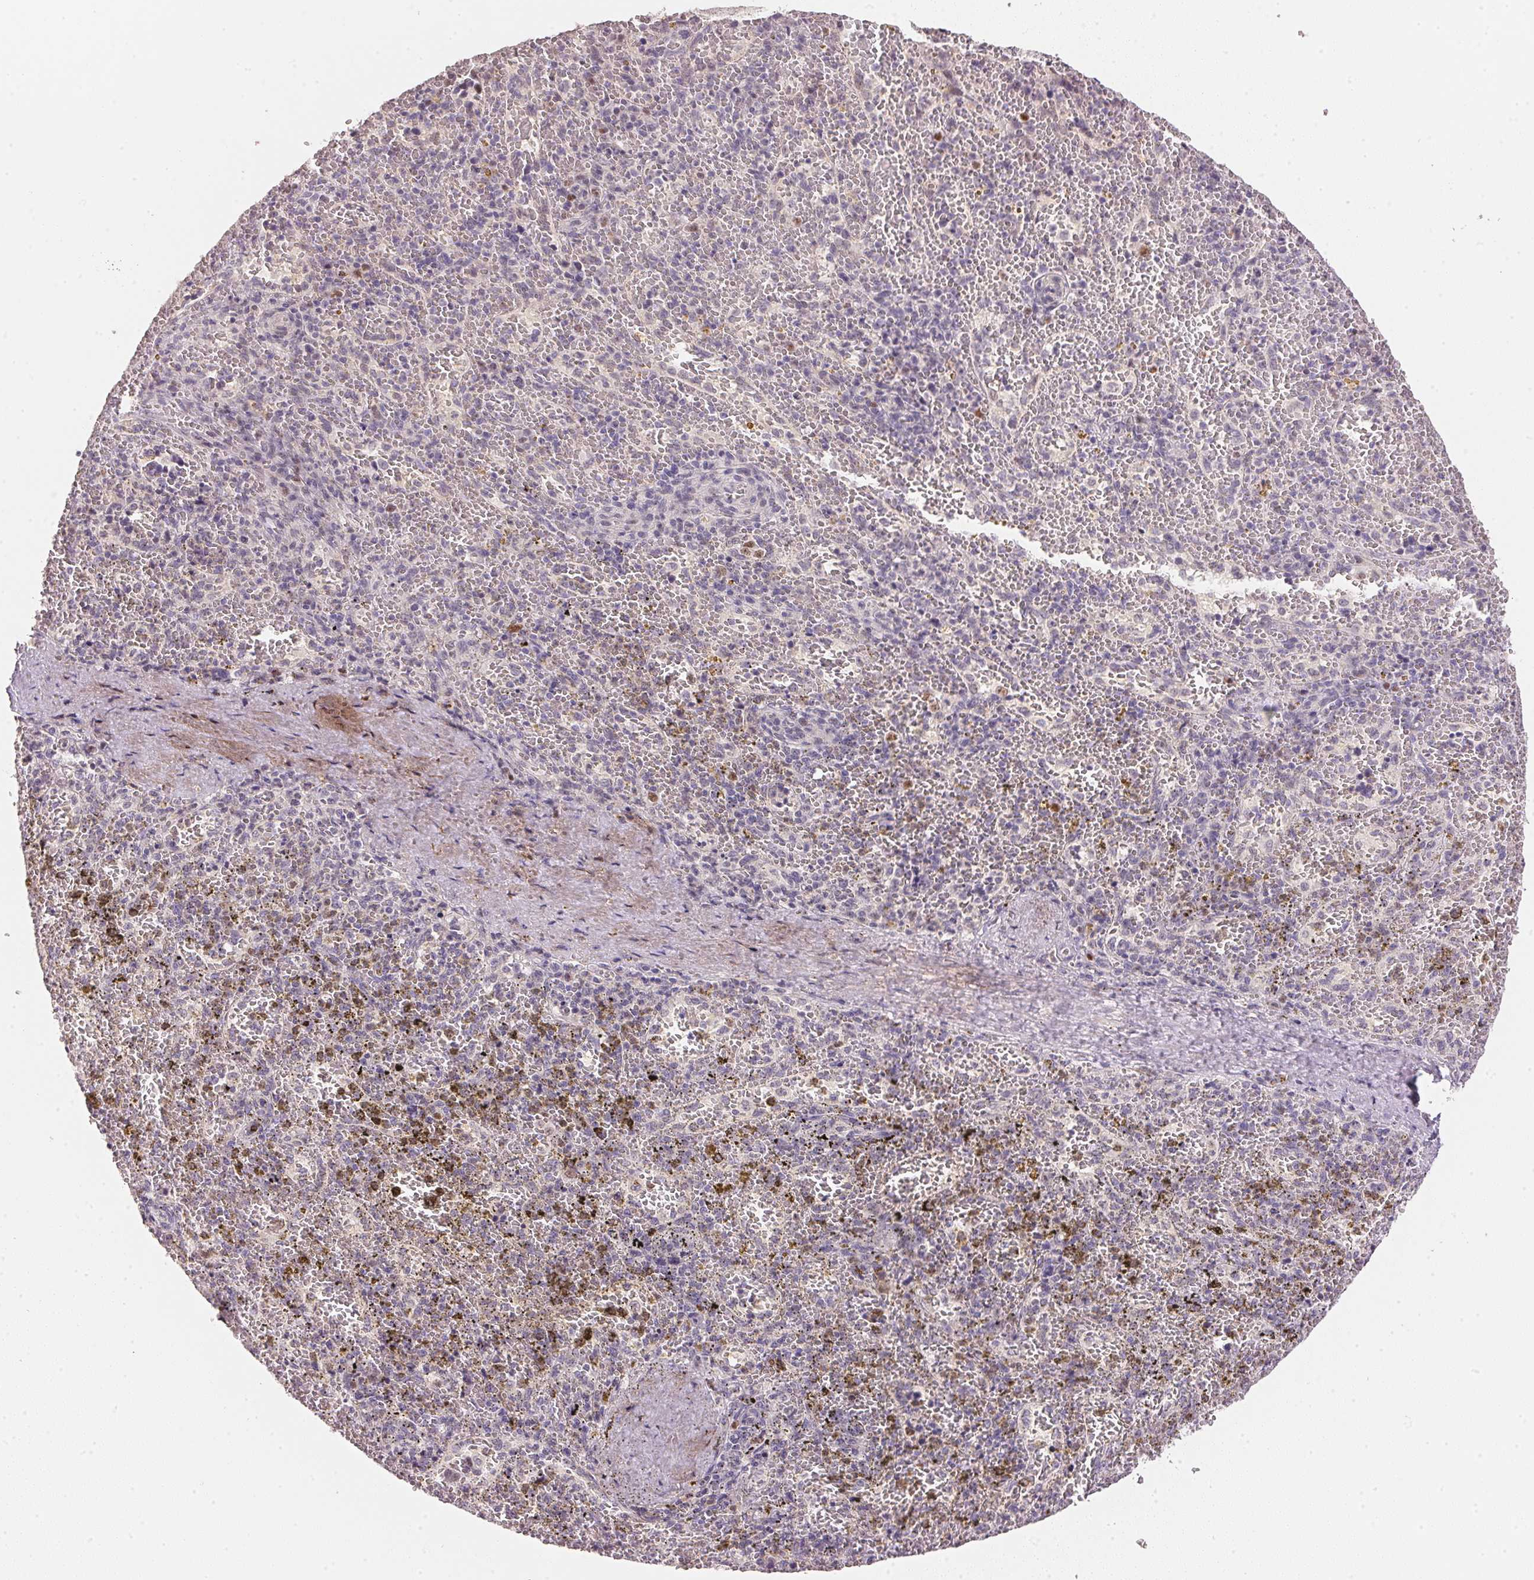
{"staining": {"intensity": "strong", "quantity": "<25%", "location": "nuclear"}, "tissue": "spleen", "cell_type": "Cells in red pulp", "image_type": "normal", "snomed": [{"axis": "morphology", "description": "Normal tissue, NOS"}, {"axis": "topography", "description": "Spleen"}], "caption": "A histopathology image showing strong nuclear expression in approximately <25% of cells in red pulp in normal spleen, as visualized by brown immunohistochemical staining.", "gene": "POLR3G", "patient": {"sex": "female", "age": 50}}